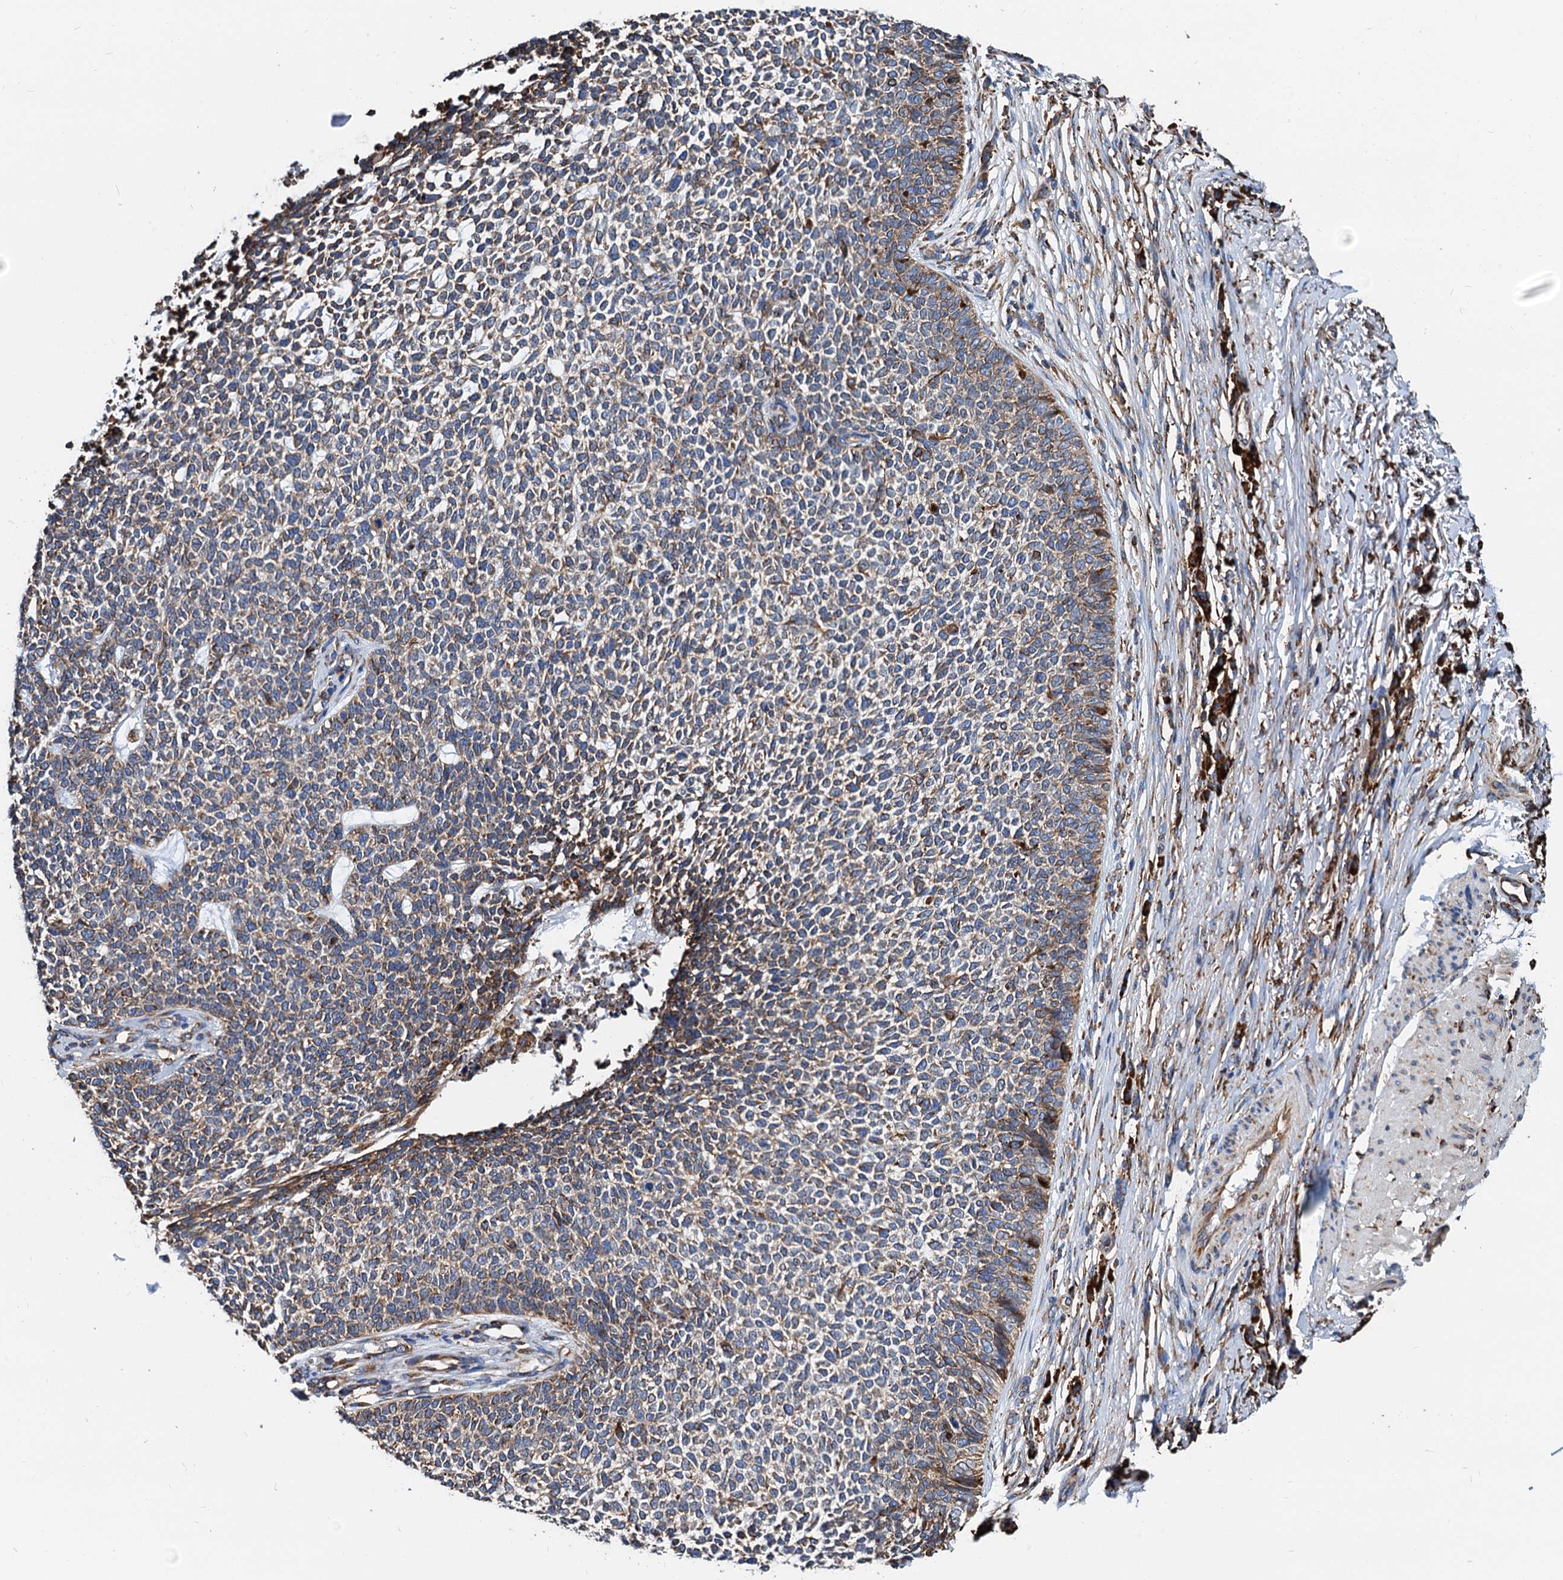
{"staining": {"intensity": "moderate", "quantity": "25%-75%", "location": "cytoplasmic/membranous"}, "tissue": "skin cancer", "cell_type": "Tumor cells", "image_type": "cancer", "snomed": [{"axis": "morphology", "description": "Basal cell carcinoma"}, {"axis": "topography", "description": "Skin"}], "caption": "DAB immunohistochemical staining of human skin cancer shows moderate cytoplasmic/membranous protein expression in about 25%-75% of tumor cells. (Brightfield microscopy of DAB IHC at high magnification).", "gene": "HSPA5", "patient": {"sex": "female", "age": 84}}